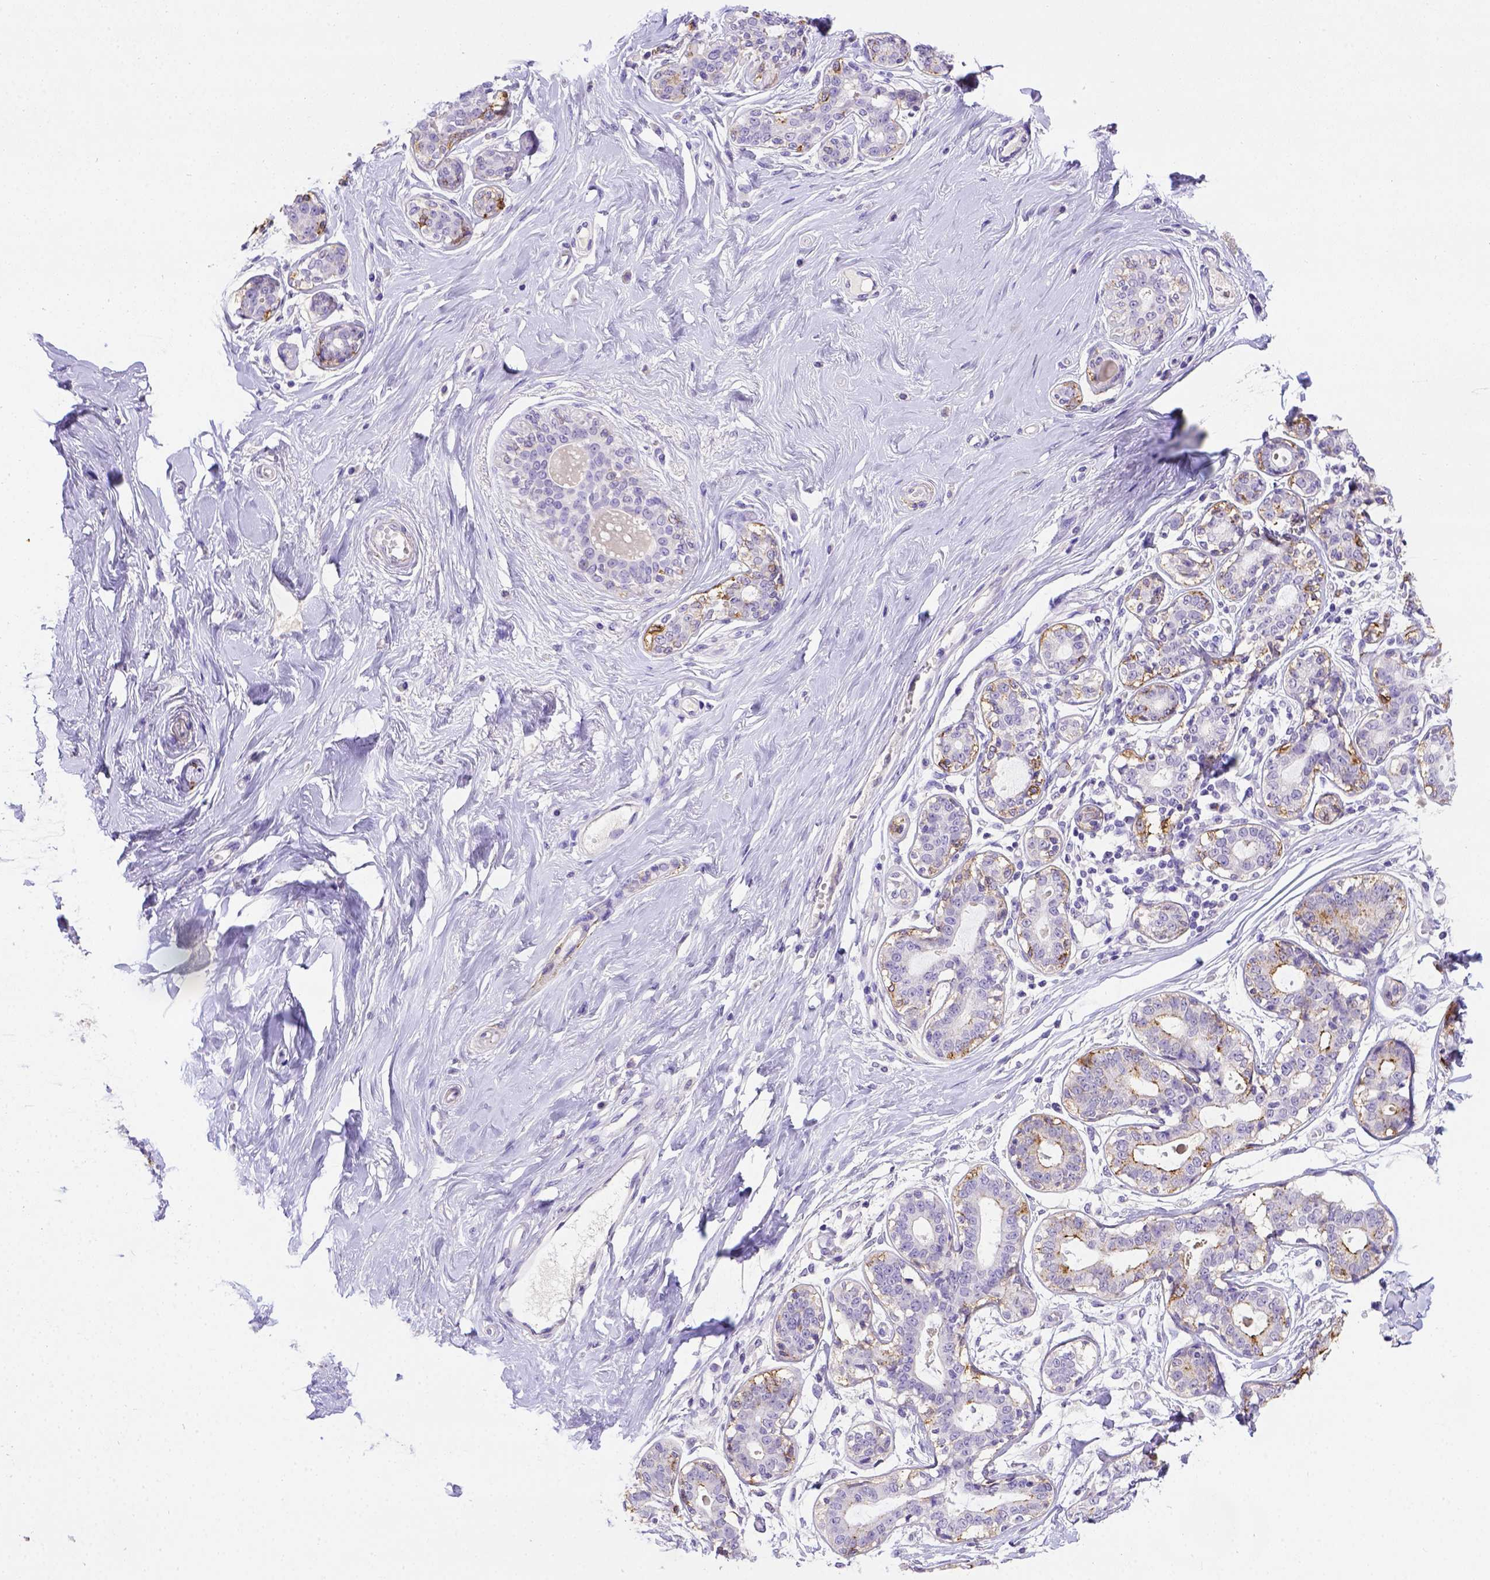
{"staining": {"intensity": "negative", "quantity": "none", "location": "none"}, "tissue": "breast", "cell_type": "Adipocytes", "image_type": "normal", "snomed": [{"axis": "morphology", "description": "Normal tissue, NOS"}, {"axis": "topography", "description": "Skin"}, {"axis": "topography", "description": "Breast"}], "caption": "Immunohistochemistry (IHC) image of benign breast: breast stained with DAB shows no significant protein expression in adipocytes.", "gene": "B3GAT1", "patient": {"sex": "female", "age": 43}}